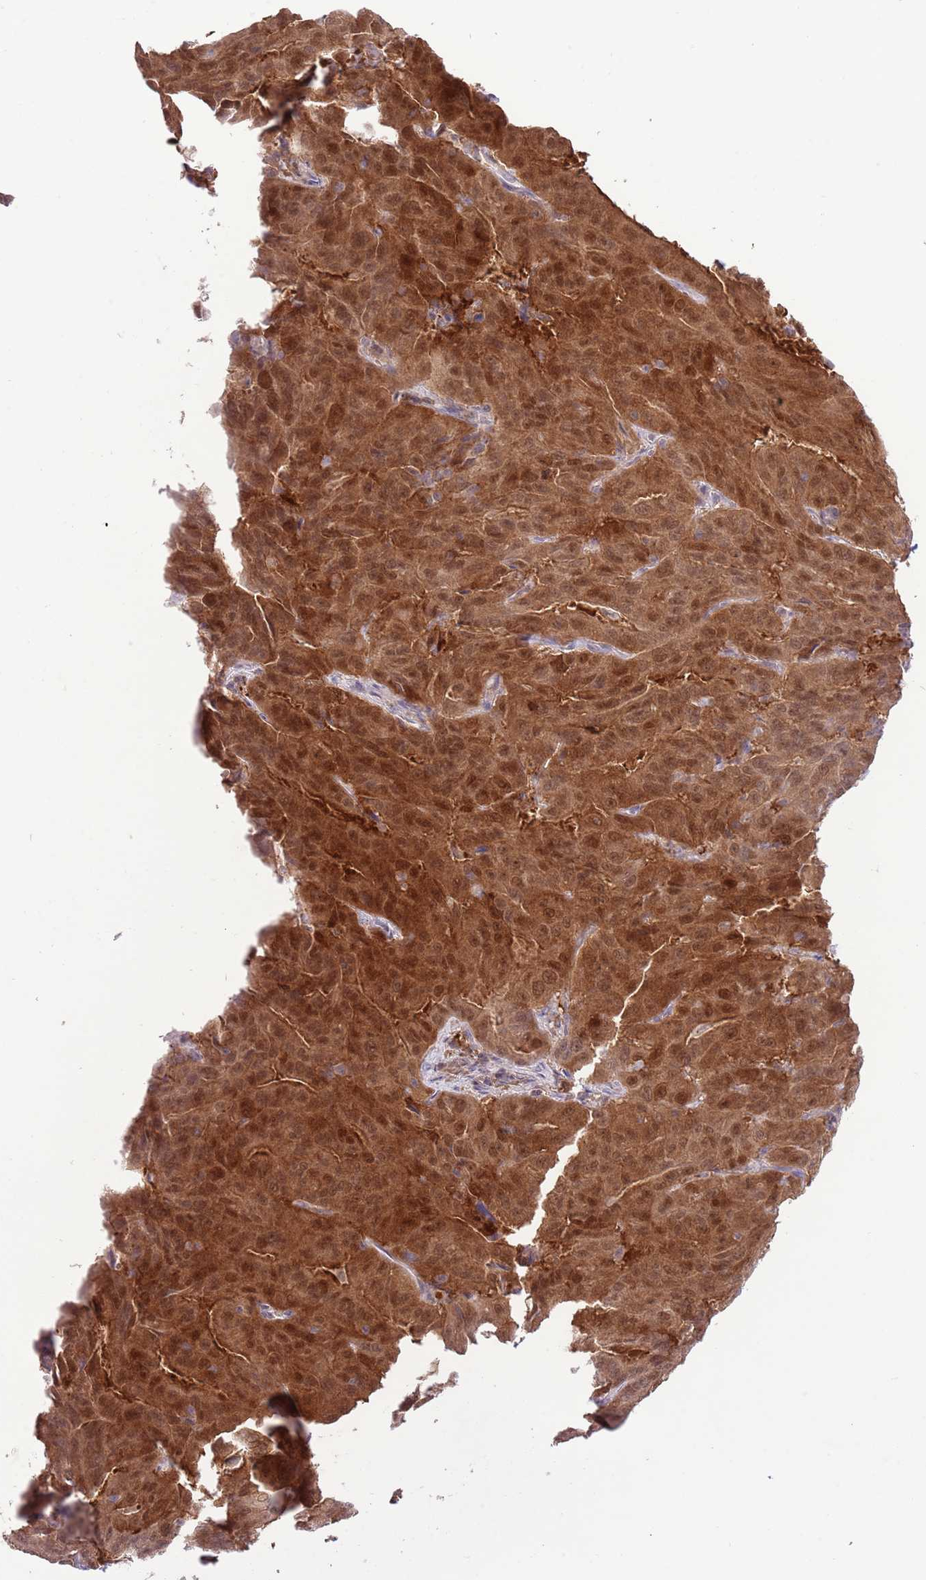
{"staining": {"intensity": "strong", "quantity": ">75%", "location": "cytoplasmic/membranous,nuclear"}, "tissue": "pancreatic cancer", "cell_type": "Tumor cells", "image_type": "cancer", "snomed": [{"axis": "morphology", "description": "Adenocarcinoma, NOS"}, {"axis": "topography", "description": "Pancreas"}], "caption": "A histopathology image of human pancreatic adenocarcinoma stained for a protein exhibits strong cytoplasmic/membranous and nuclear brown staining in tumor cells.", "gene": "GALK2", "patient": {"sex": "male", "age": 63}}